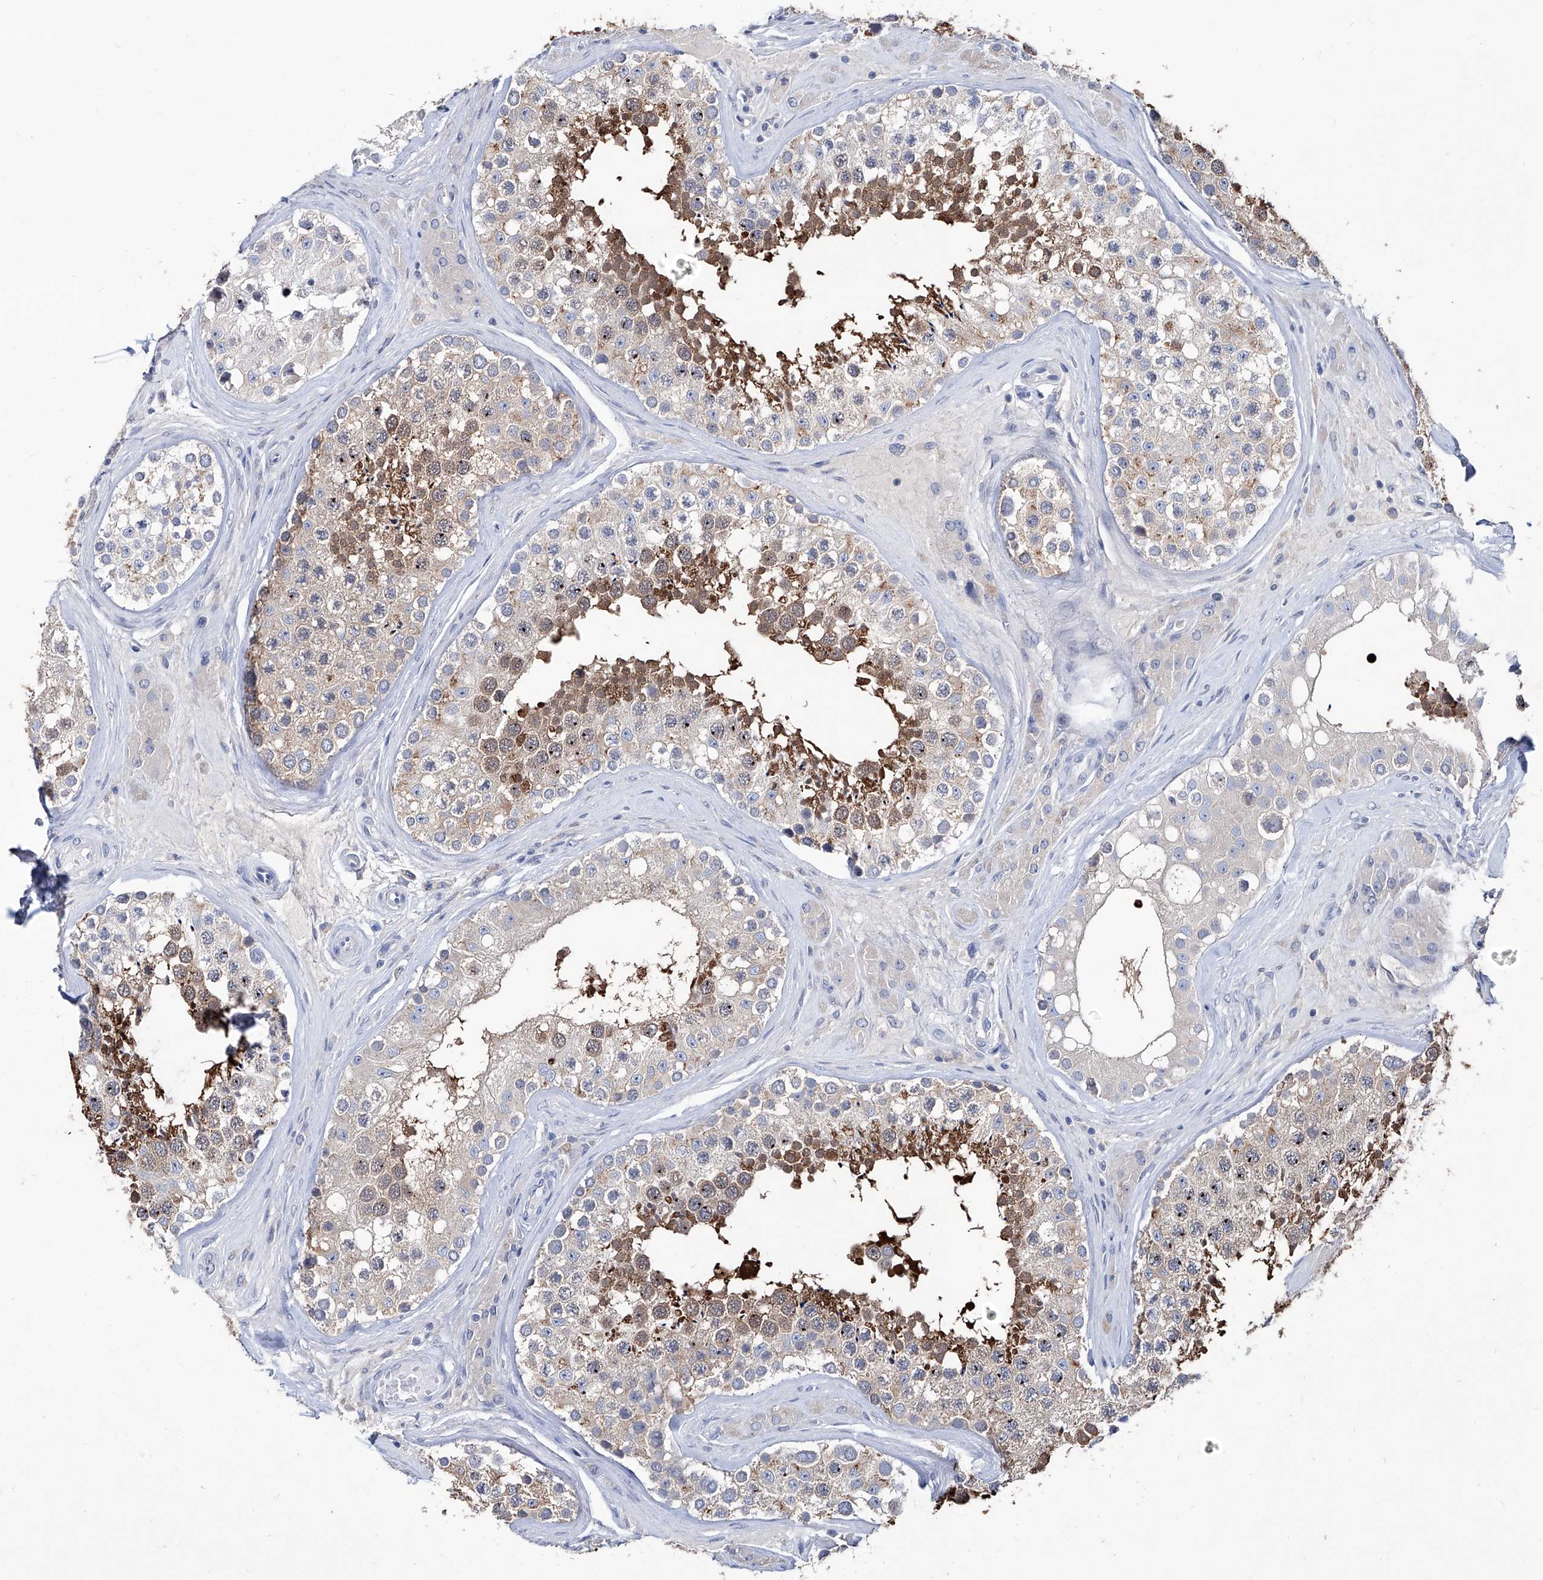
{"staining": {"intensity": "strong", "quantity": ">75%", "location": "cytoplasmic/membranous"}, "tissue": "testis", "cell_type": "Cells in seminiferous ducts", "image_type": "normal", "snomed": [{"axis": "morphology", "description": "Normal tissue, NOS"}, {"axis": "topography", "description": "Testis"}], "caption": "Immunohistochemical staining of unremarkable human testis shows strong cytoplasmic/membranous protein expression in about >75% of cells in seminiferous ducts.", "gene": "KLHL17", "patient": {"sex": "male", "age": 46}}